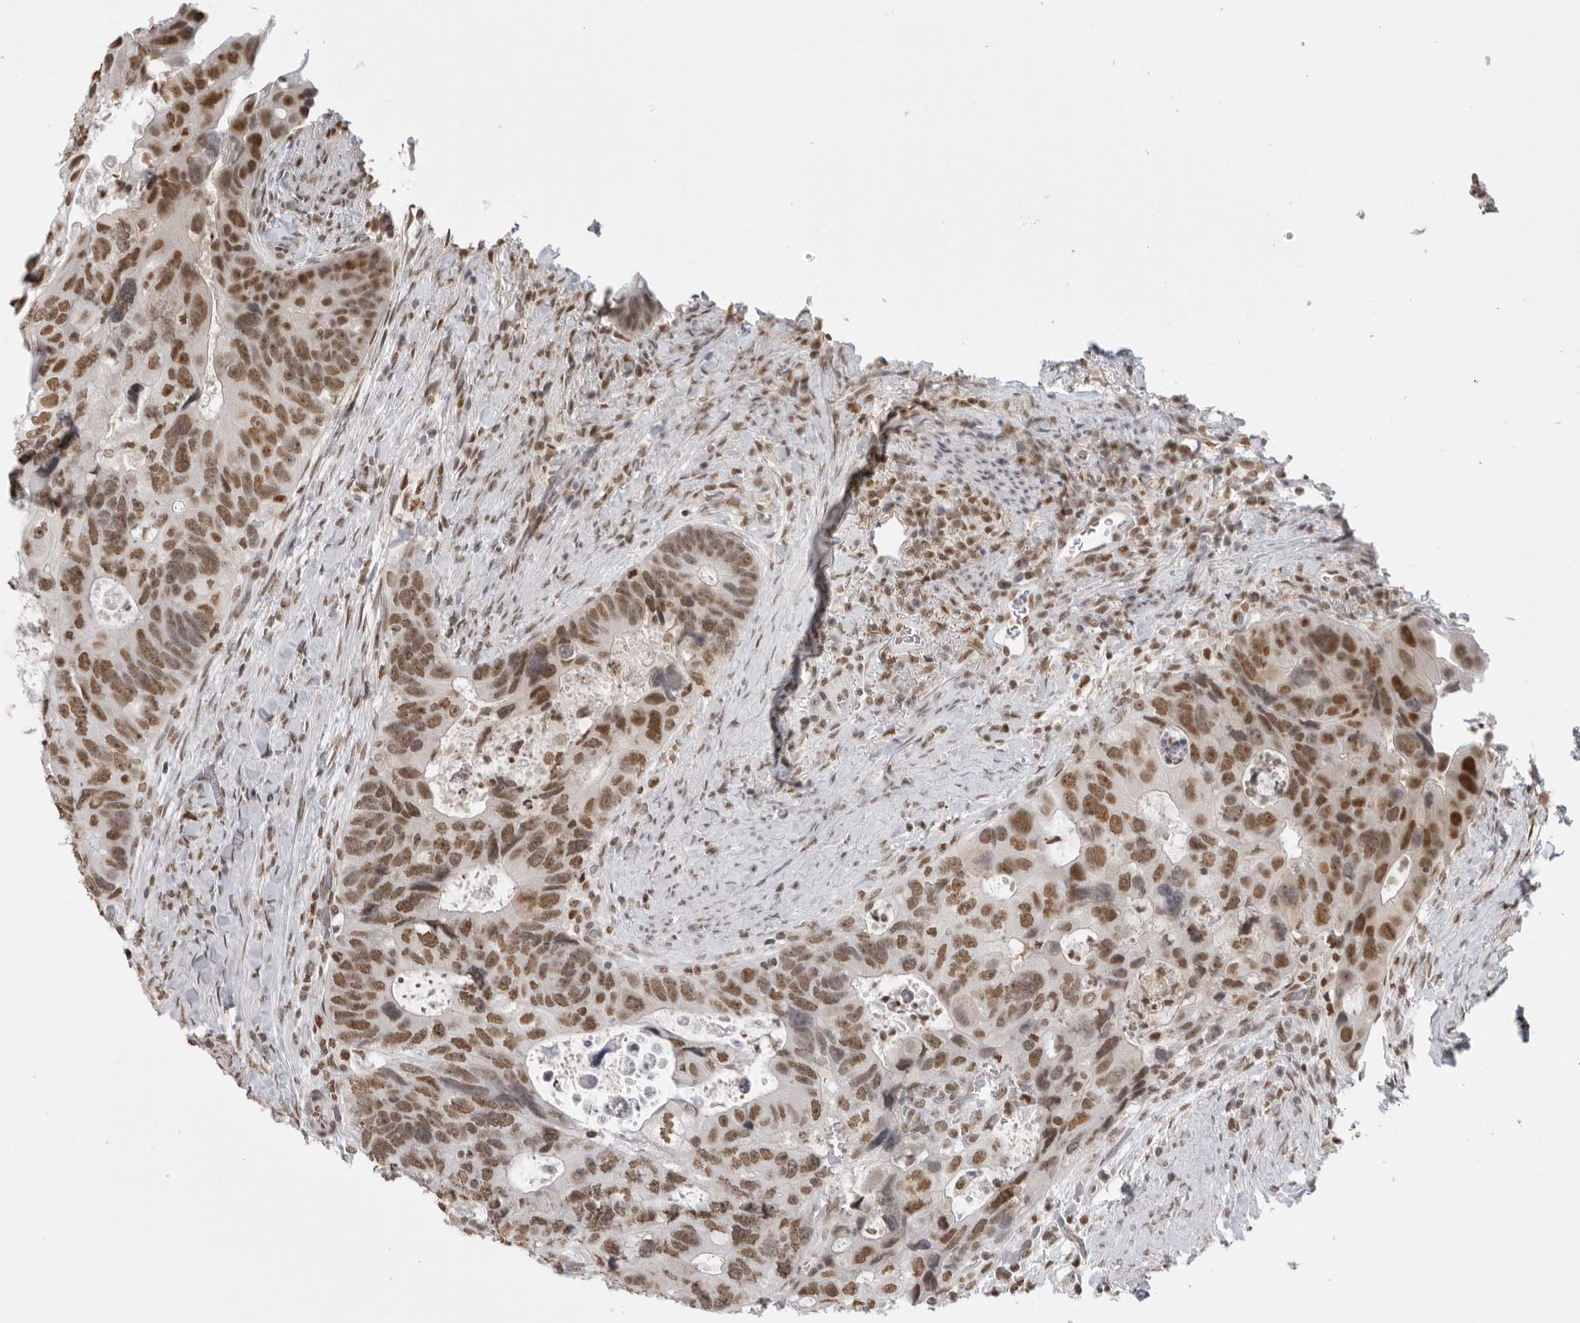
{"staining": {"intensity": "moderate", "quantity": ">75%", "location": "nuclear"}, "tissue": "colorectal cancer", "cell_type": "Tumor cells", "image_type": "cancer", "snomed": [{"axis": "morphology", "description": "Adenocarcinoma, NOS"}, {"axis": "topography", "description": "Rectum"}], "caption": "Moderate nuclear staining is appreciated in approximately >75% of tumor cells in colorectal cancer.", "gene": "RPA2", "patient": {"sex": "male", "age": 59}}